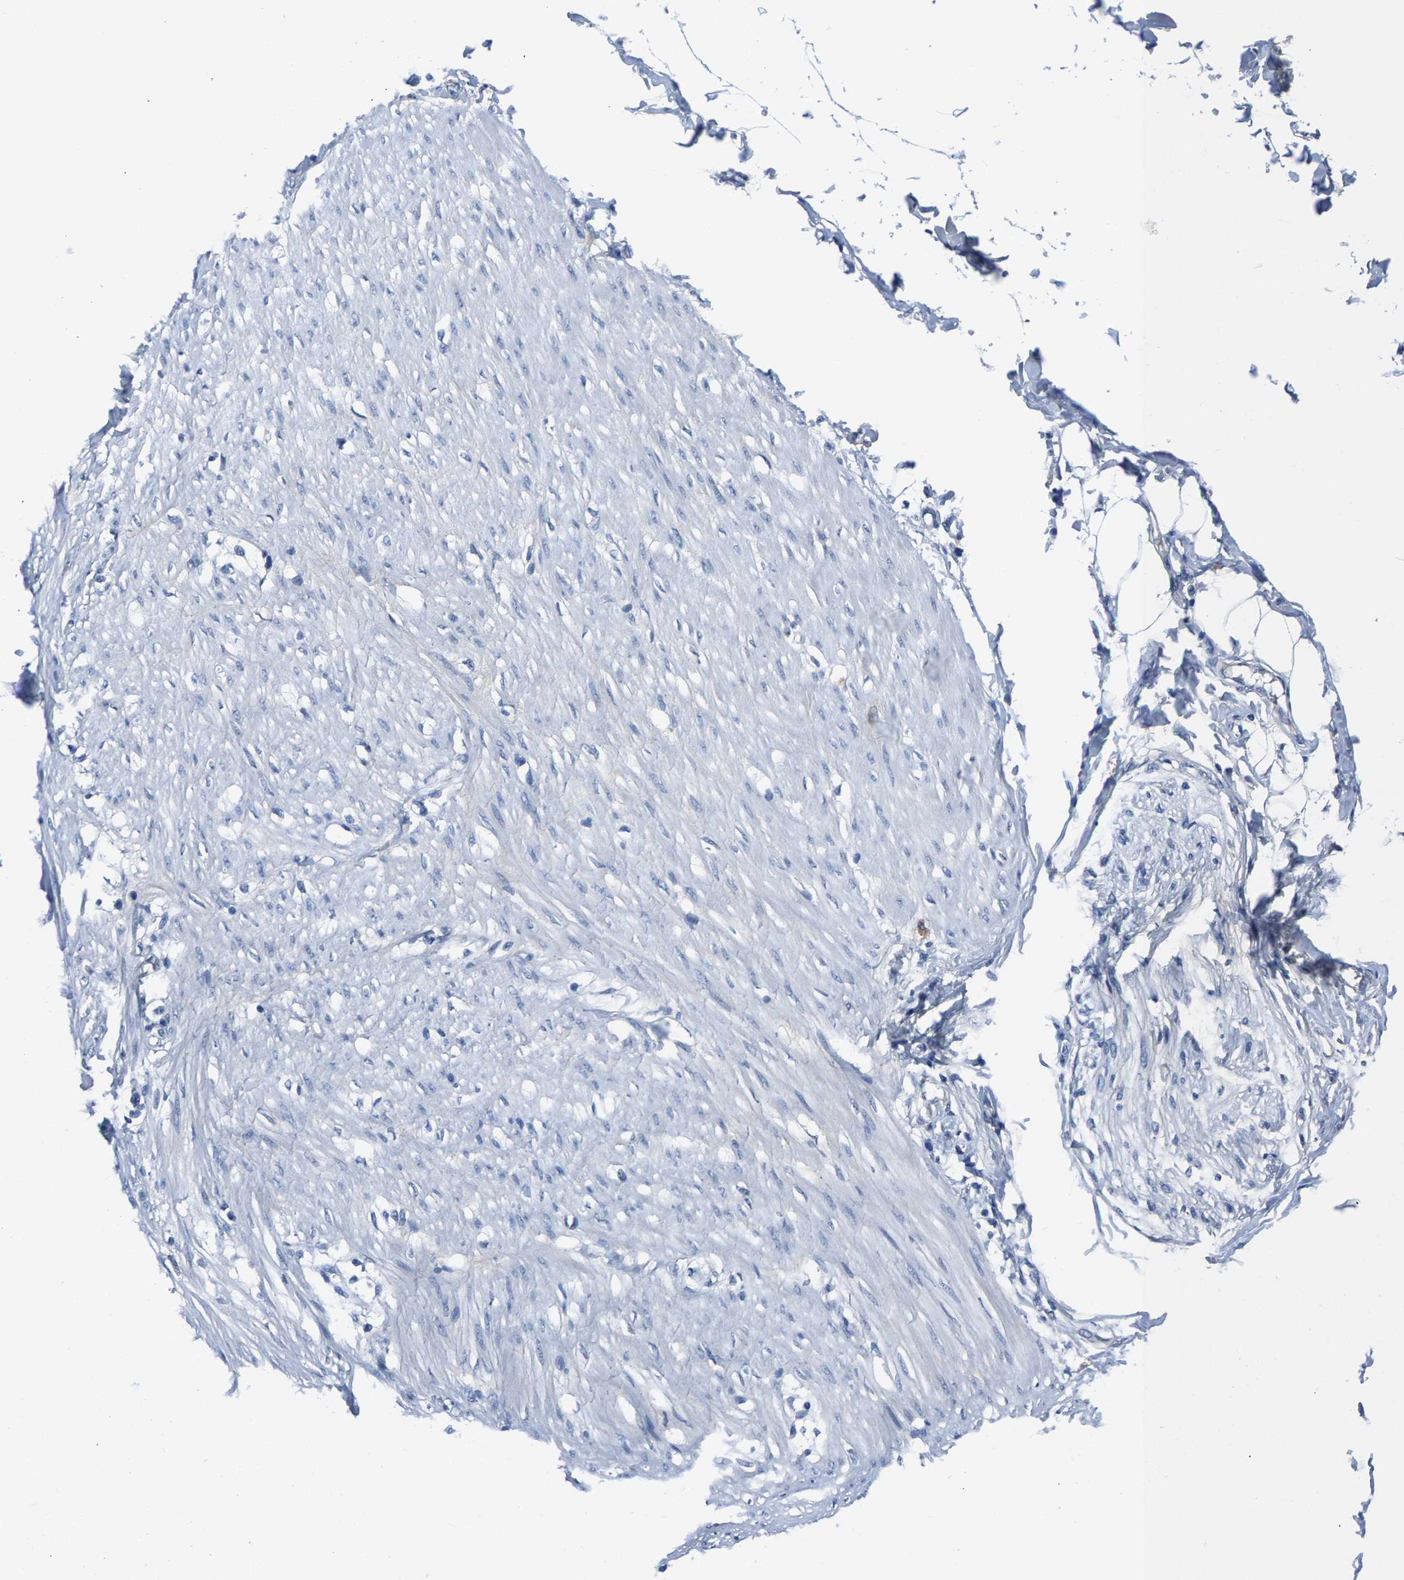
{"staining": {"intensity": "negative", "quantity": "none", "location": "none"}, "tissue": "adipose tissue", "cell_type": "Adipocytes", "image_type": "normal", "snomed": [{"axis": "morphology", "description": "Normal tissue, NOS"}, {"axis": "morphology", "description": "Adenocarcinoma, NOS"}, {"axis": "topography", "description": "Colon"}, {"axis": "topography", "description": "Peripheral nerve tissue"}], "caption": "Photomicrograph shows no significant protein expression in adipocytes of unremarkable adipose tissue.", "gene": "SSH3", "patient": {"sex": "male", "age": 14}}